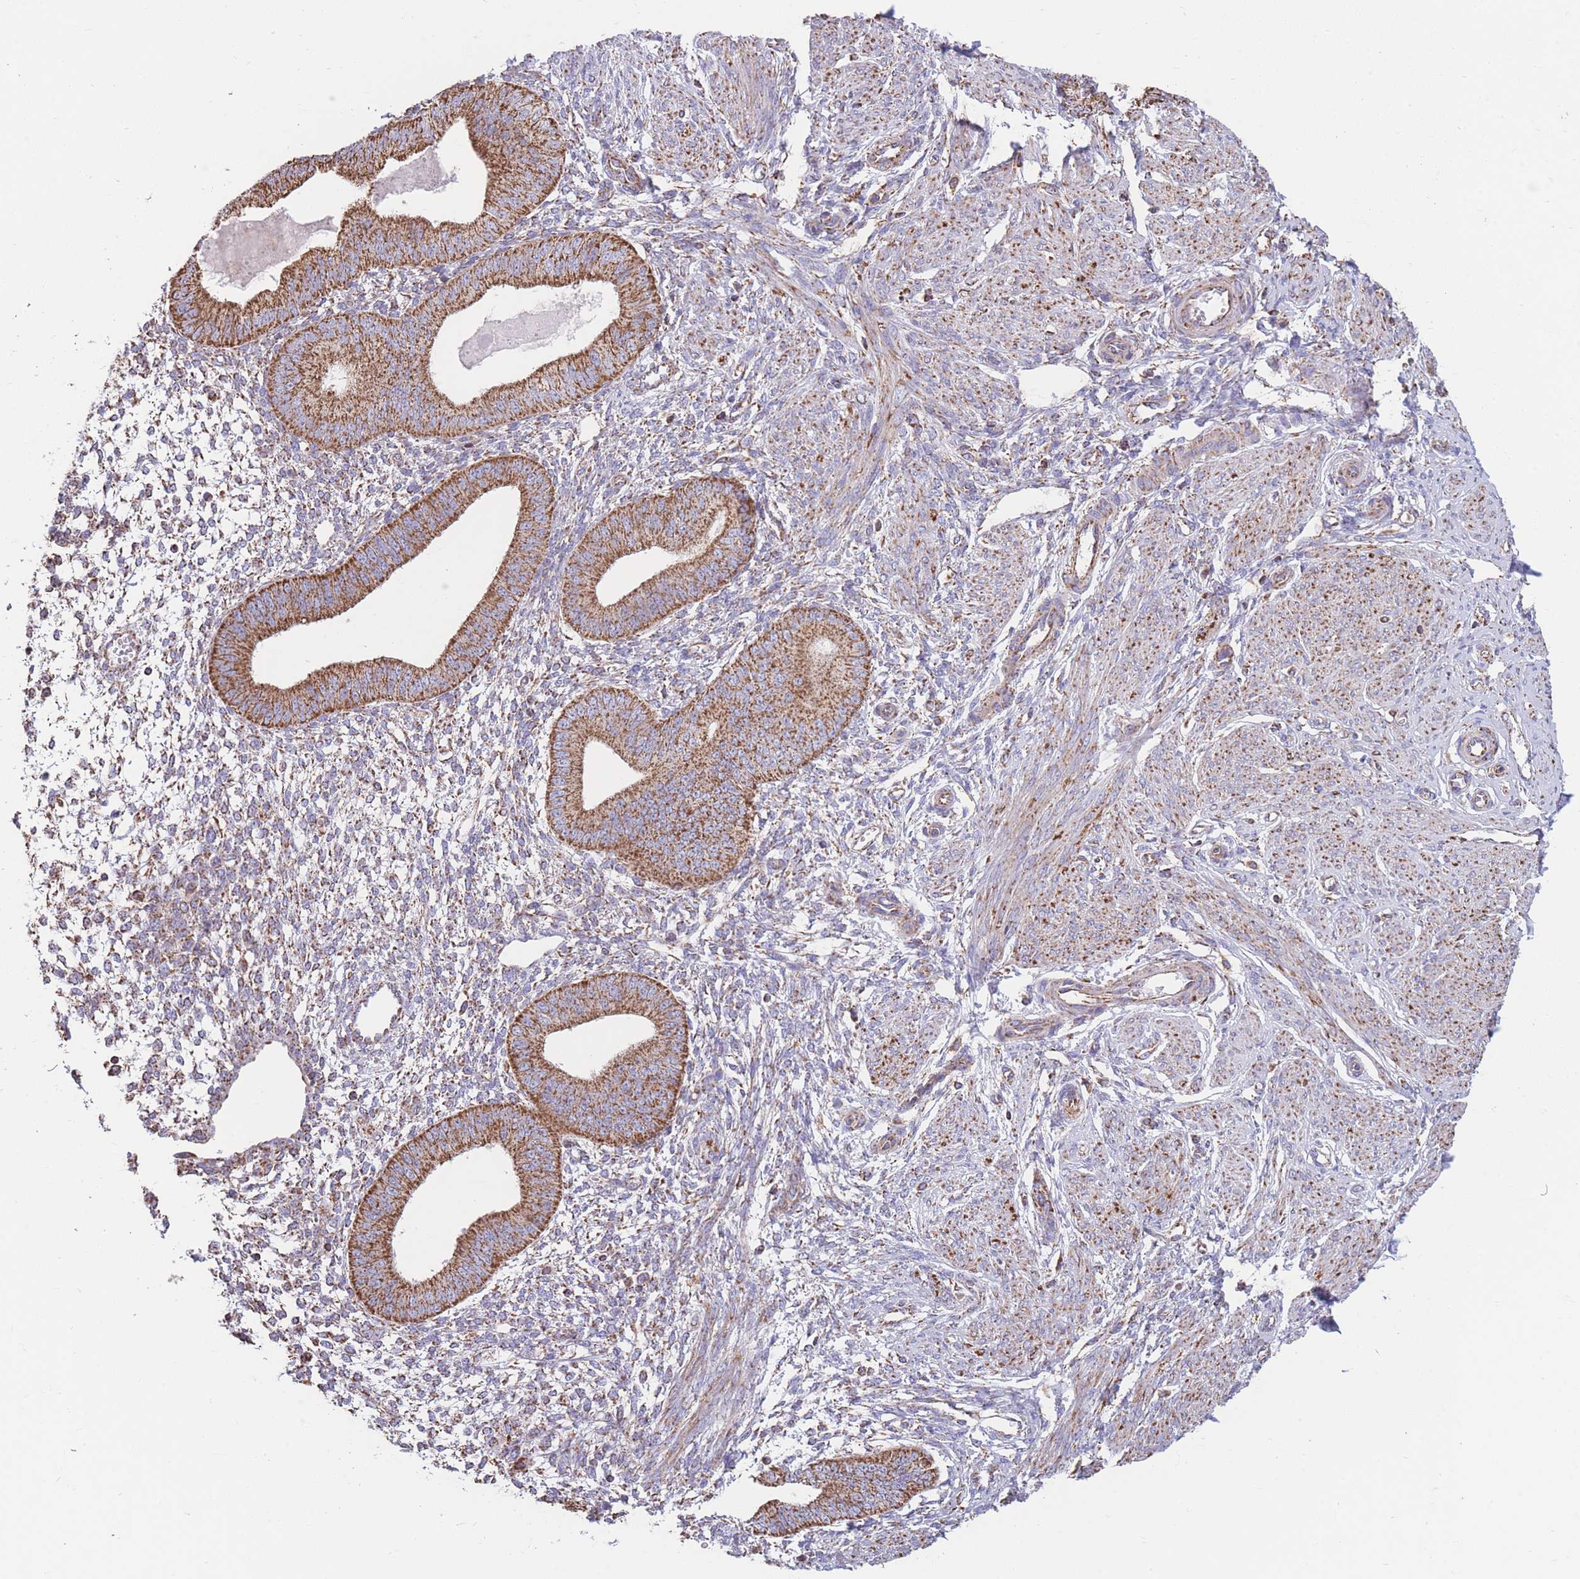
{"staining": {"intensity": "moderate", "quantity": ">75%", "location": "cytoplasmic/membranous"}, "tissue": "endometrium", "cell_type": "Cells in endometrial stroma", "image_type": "normal", "snomed": [{"axis": "morphology", "description": "Normal tissue, NOS"}, {"axis": "topography", "description": "Endometrium"}], "caption": "Cells in endometrial stroma reveal medium levels of moderate cytoplasmic/membranous staining in about >75% of cells in normal human endometrium.", "gene": "FKBP8", "patient": {"sex": "female", "age": 49}}